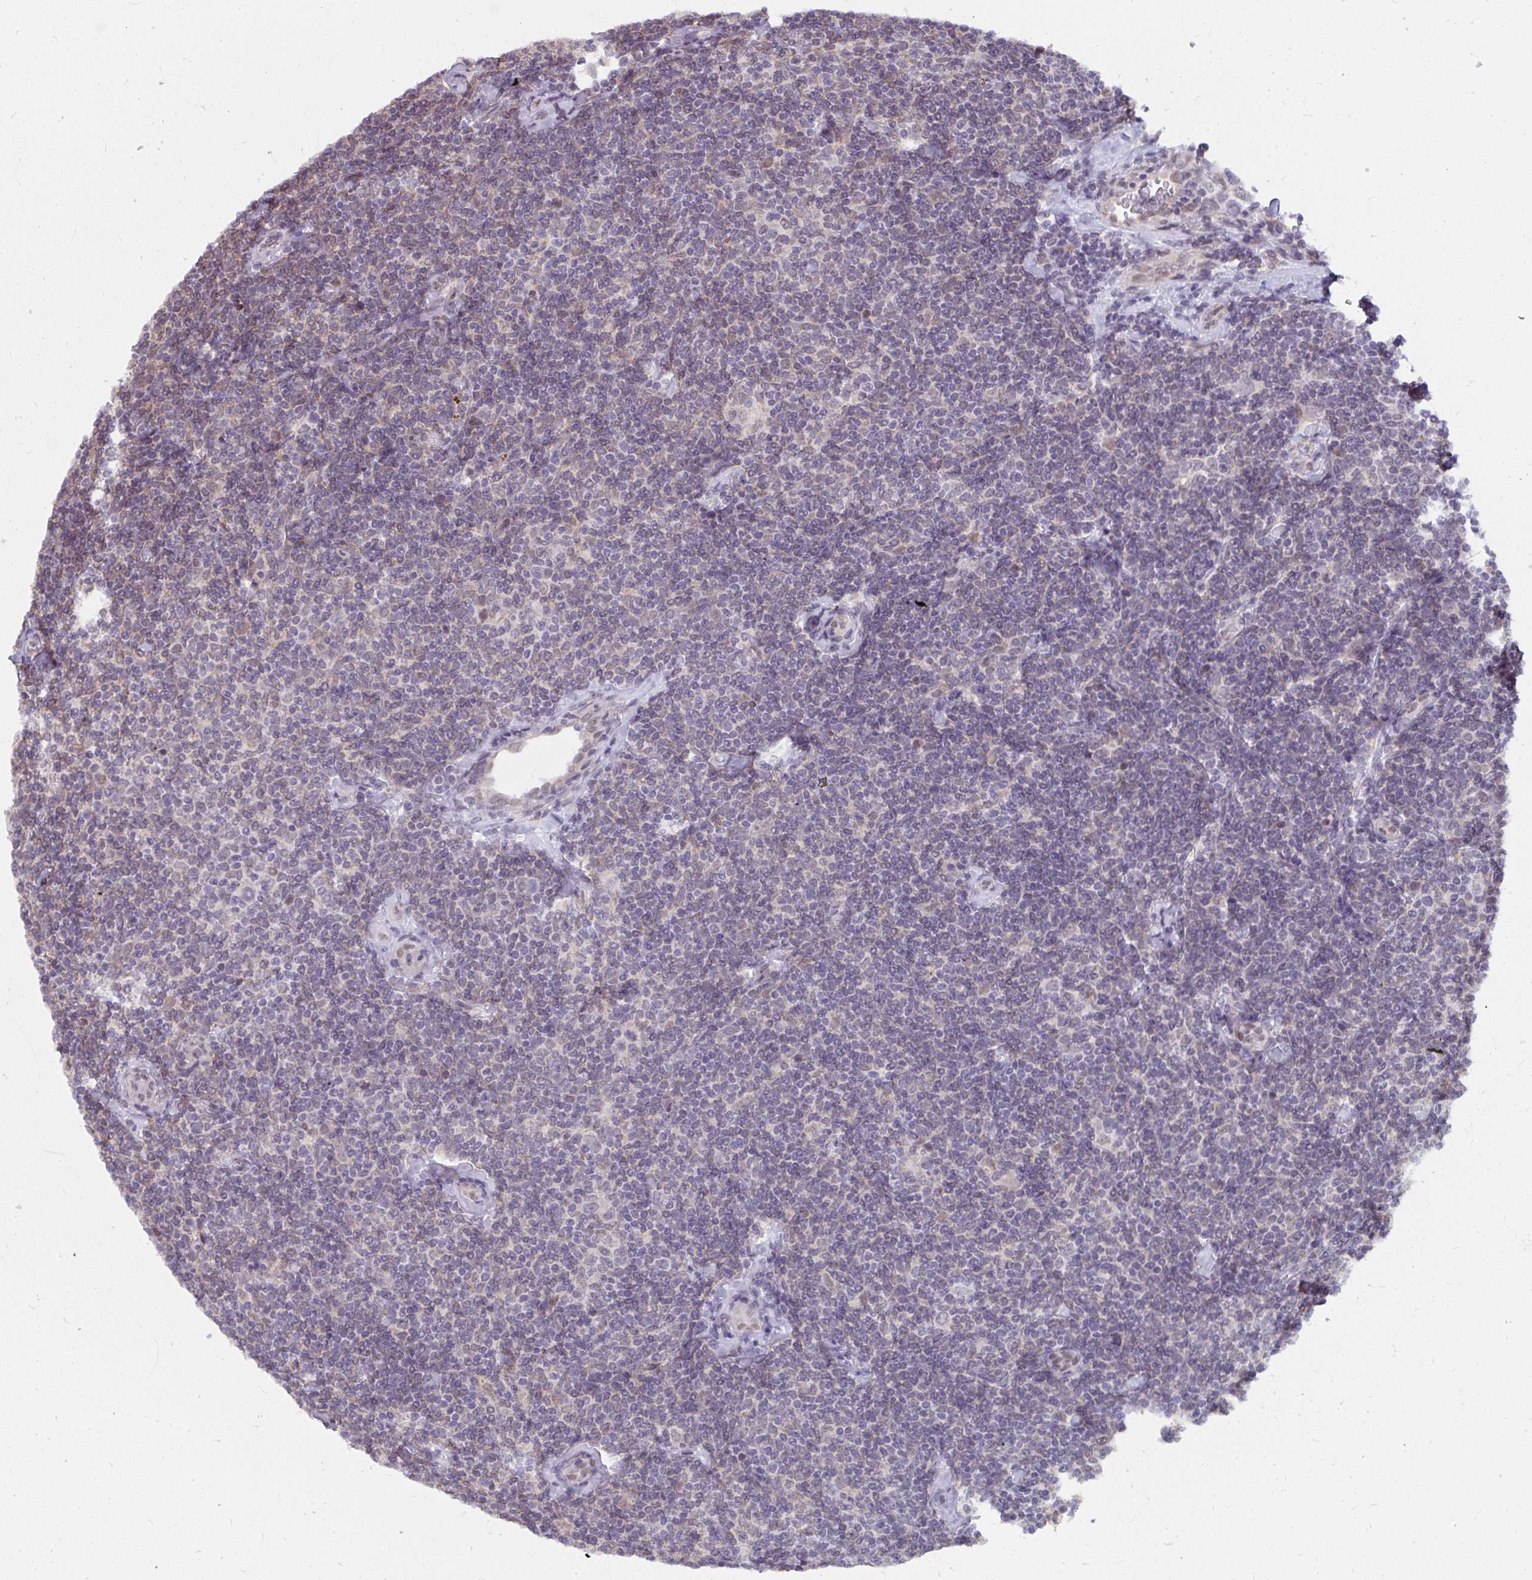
{"staining": {"intensity": "negative", "quantity": "none", "location": "none"}, "tissue": "lymphoma", "cell_type": "Tumor cells", "image_type": "cancer", "snomed": [{"axis": "morphology", "description": "Malignant lymphoma, non-Hodgkin's type, Low grade"}, {"axis": "topography", "description": "Lymph node"}], "caption": "There is no significant expression in tumor cells of lymphoma. (DAB (3,3'-diaminobenzidine) IHC with hematoxylin counter stain).", "gene": "NMNAT1", "patient": {"sex": "female", "age": 56}}